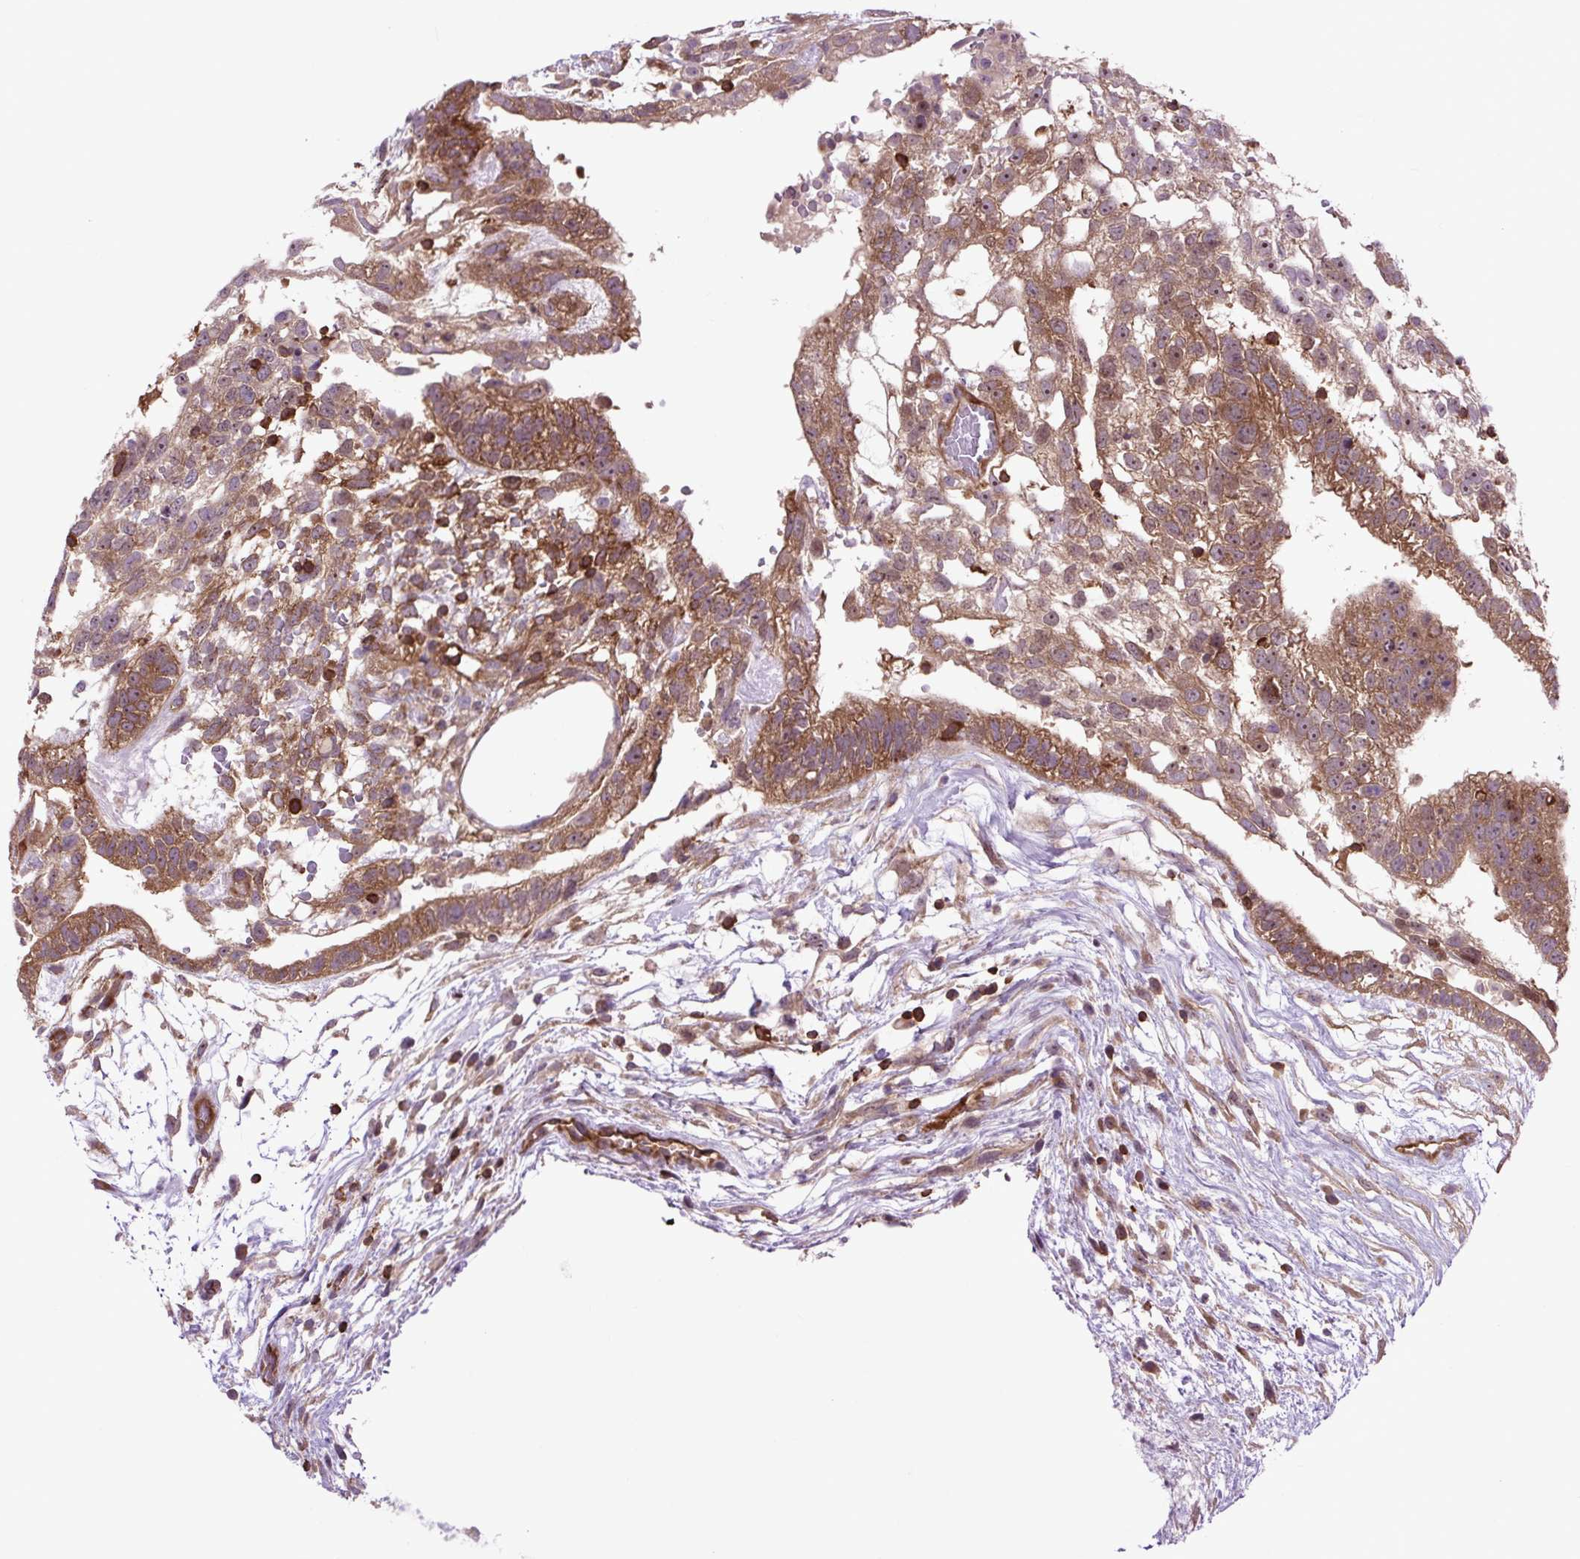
{"staining": {"intensity": "moderate", "quantity": ">75%", "location": "cytoplasmic/membranous"}, "tissue": "testis cancer", "cell_type": "Tumor cells", "image_type": "cancer", "snomed": [{"axis": "morphology", "description": "Carcinoma, Embryonal, NOS"}, {"axis": "topography", "description": "Testis"}], "caption": "Immunohistochemistry image of neoplastic tissue: testis cancer (embryonal carcinoma) stained using IHC displays medium levels of moderate protein expression localized specifically in the cytoplasmic/membranous of tumor cells, appearing as a cytoplasmic/membranous brown color.", "gene": "PLCG1", "patient": {"sex": "male", "age": 32}}